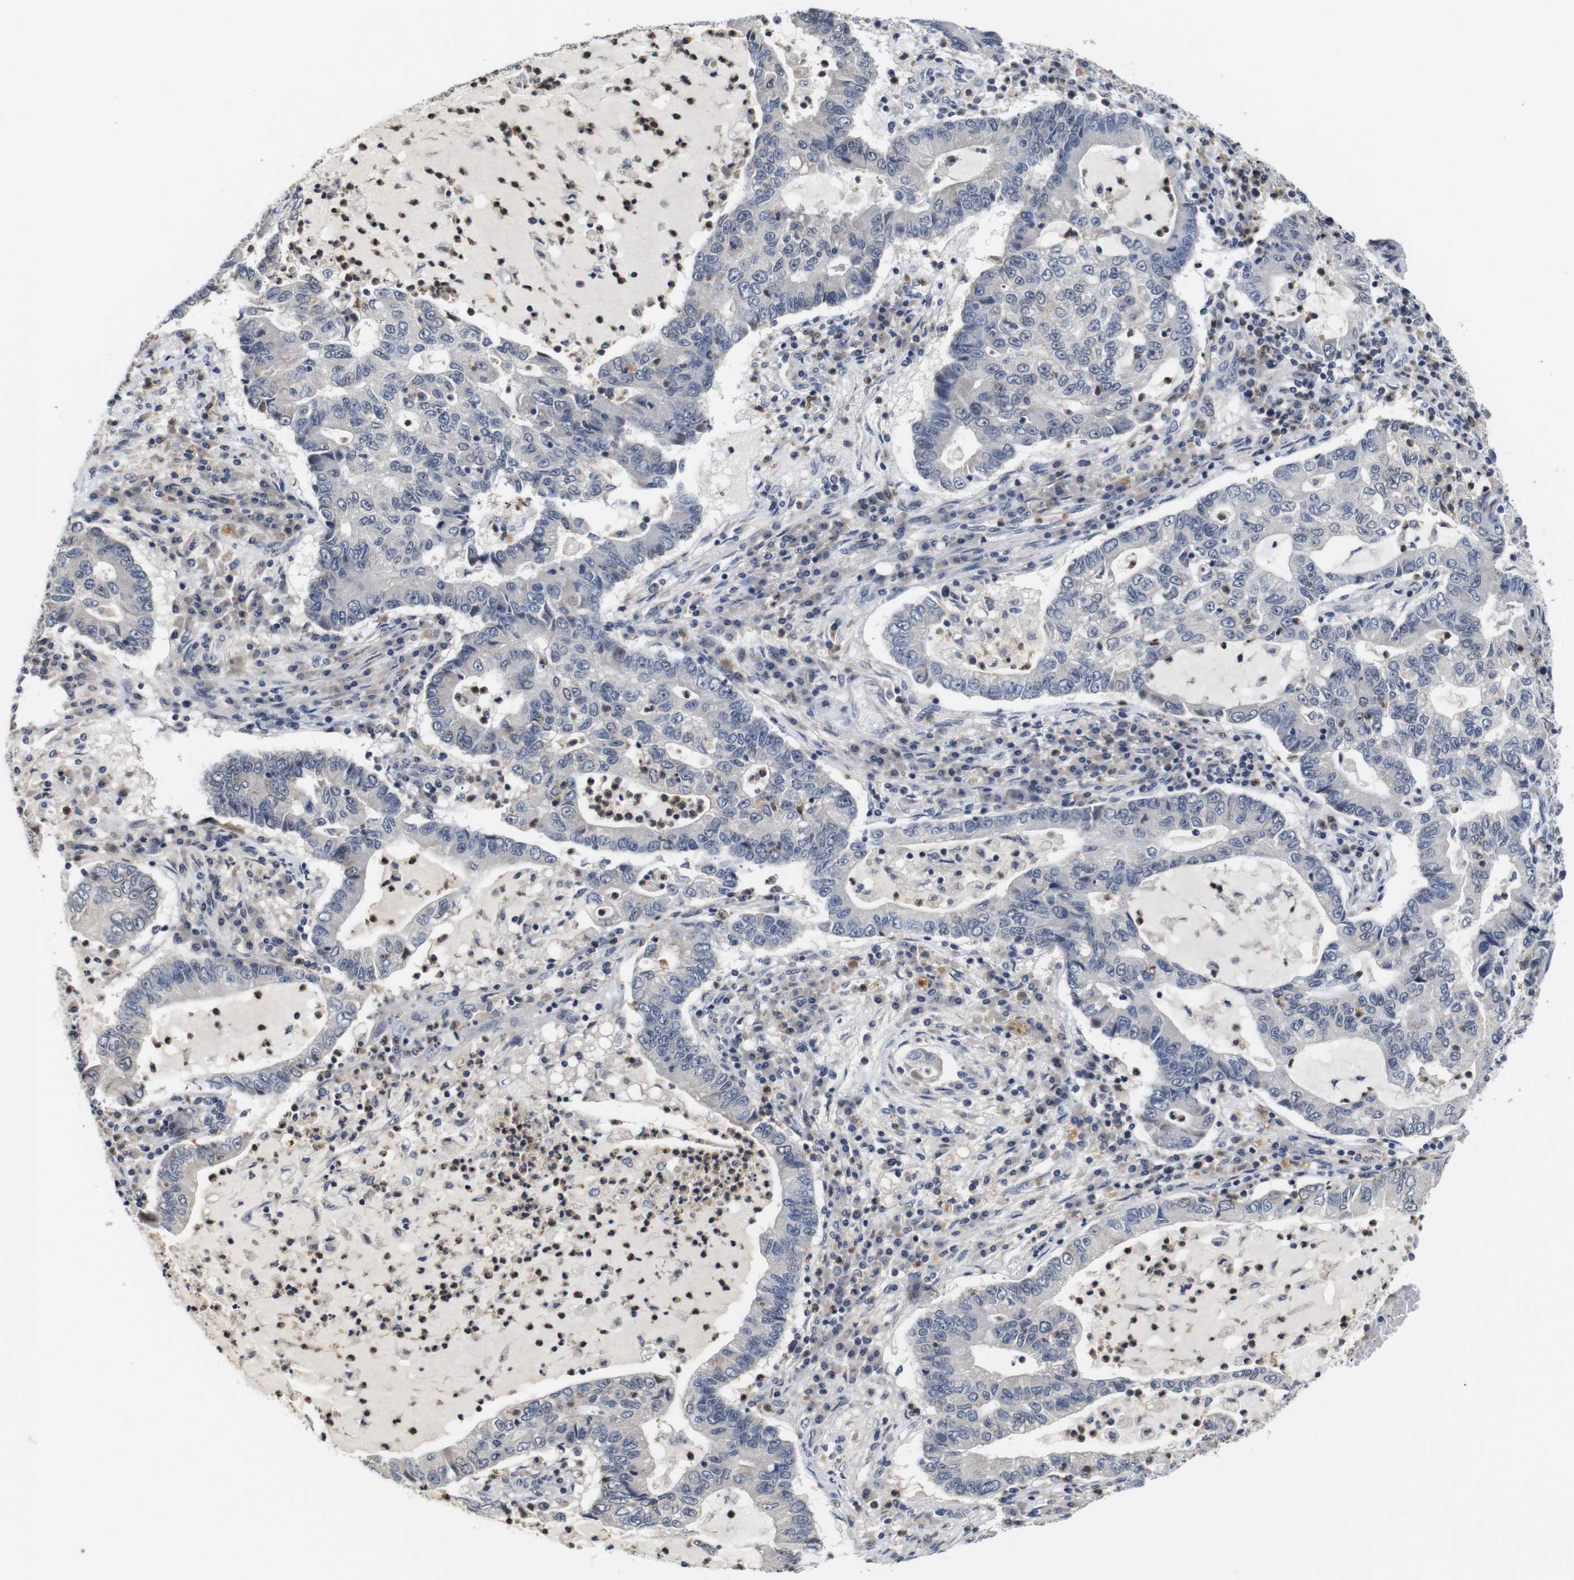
{"staining": {"intensity": "negative", "quantity": "none", "location": "none"}, "tissue": "lung cancer", "cell_type": "Tumor cells", "image_type": "cancer", "snomed": [{"axis": "morphology", "description": "Adenocarcinoma, NOS"}, {"axis": "topography", "description": "Lung"}], "caption": "Adenocarcinoma (lung) was stained to show a protein in brown. There is no significant expression in tumor cells.", "gene": "NTRK3", "patient": {"sex": "female", "age": 51}}